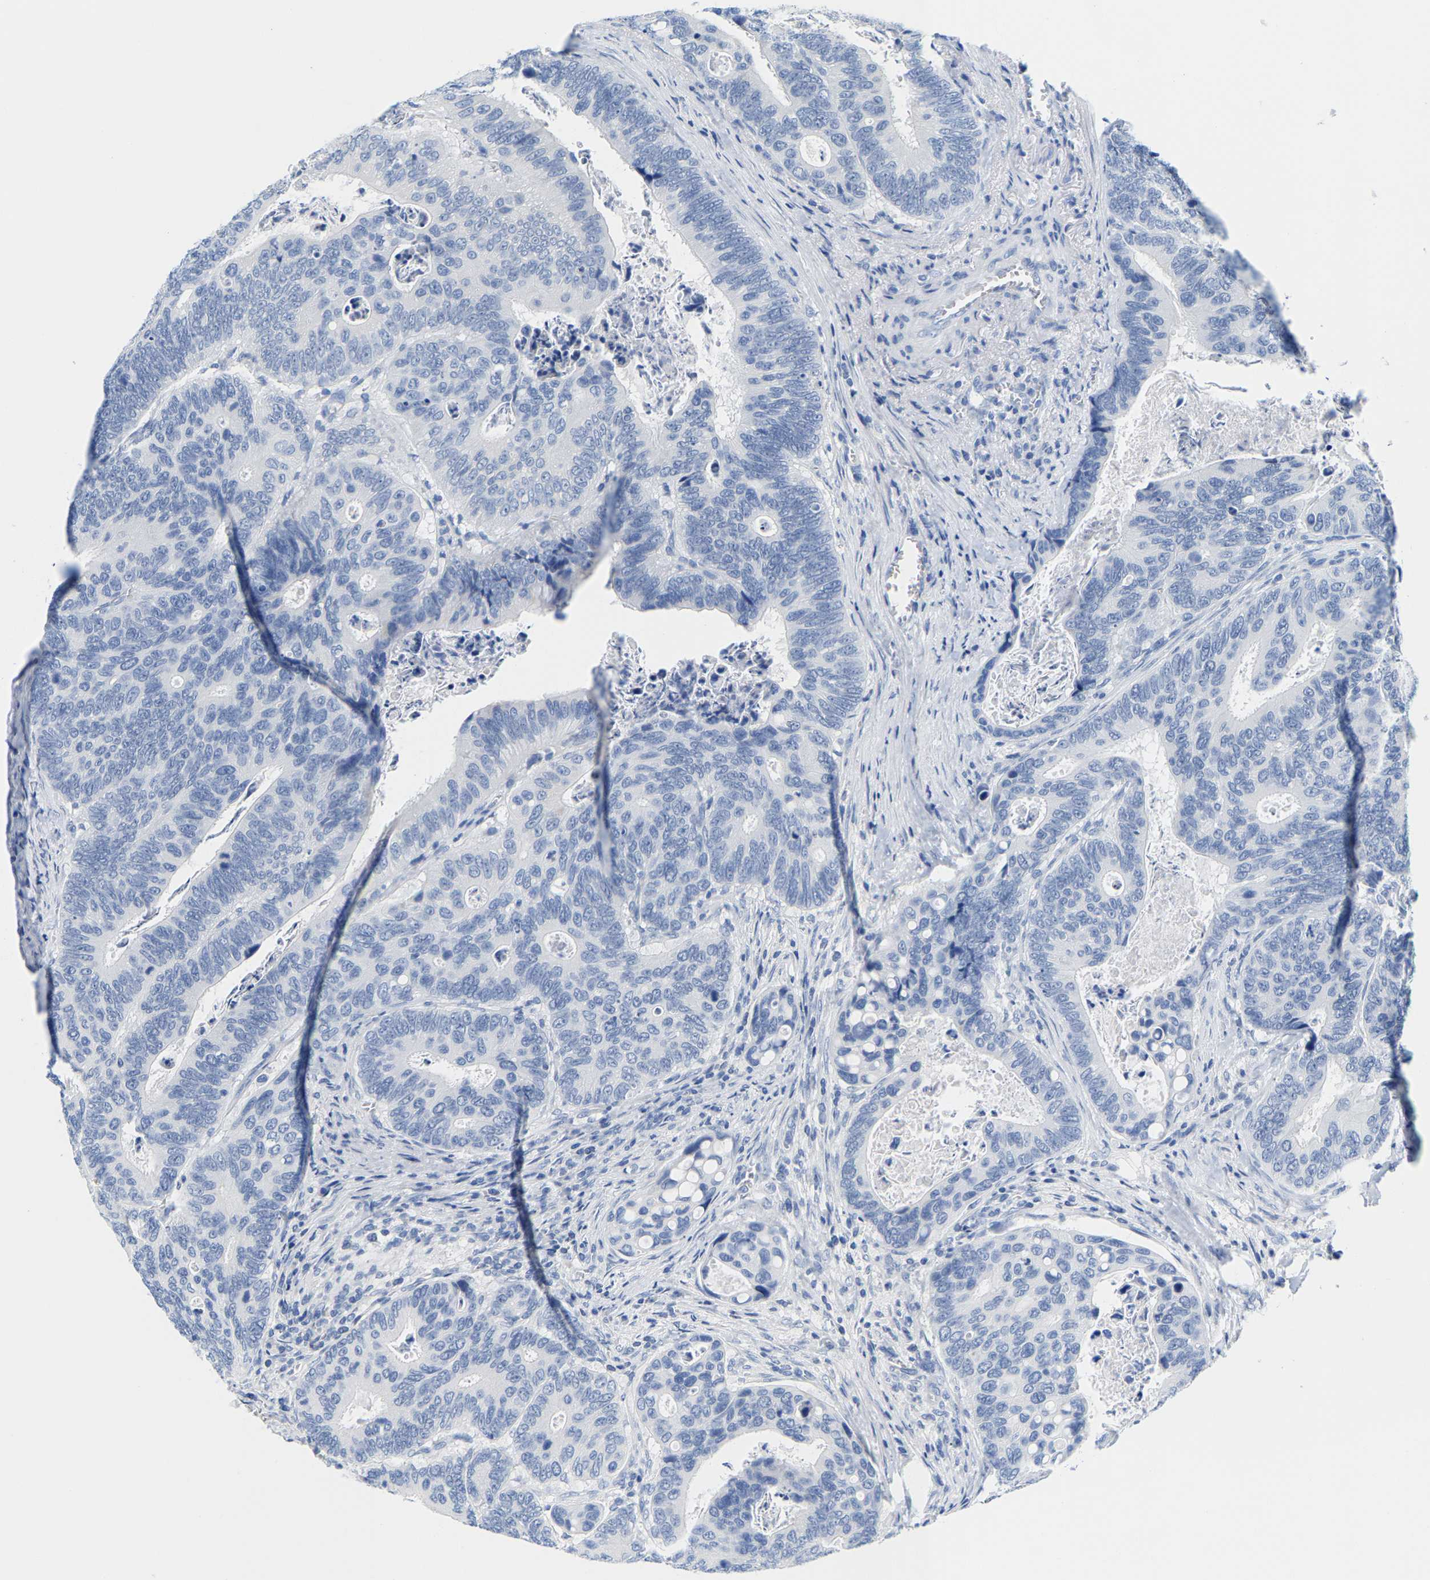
{"staining": {"intensity": "negative", "quantity": "none", "location": "none"}, "tissue": "colorectal cancer", "cell_type": "Tumor cells", "image_type": "cancer", "snomed": [{"axis": "morphology", "description": "Inflammation, NOS"}, {"axis": "morphology", "description": "Adenocarcinoma, NOS"}, {"axis": "topography", "description": "Colon"}], "caption": "Colorectal adenocarcinoma was stained to show a protein in brown. There is no significant expression in tumor cells. Nuclei are stained in blue.", "gene": "KLHL1", "patient": {"sex": "male", "age": 72}}